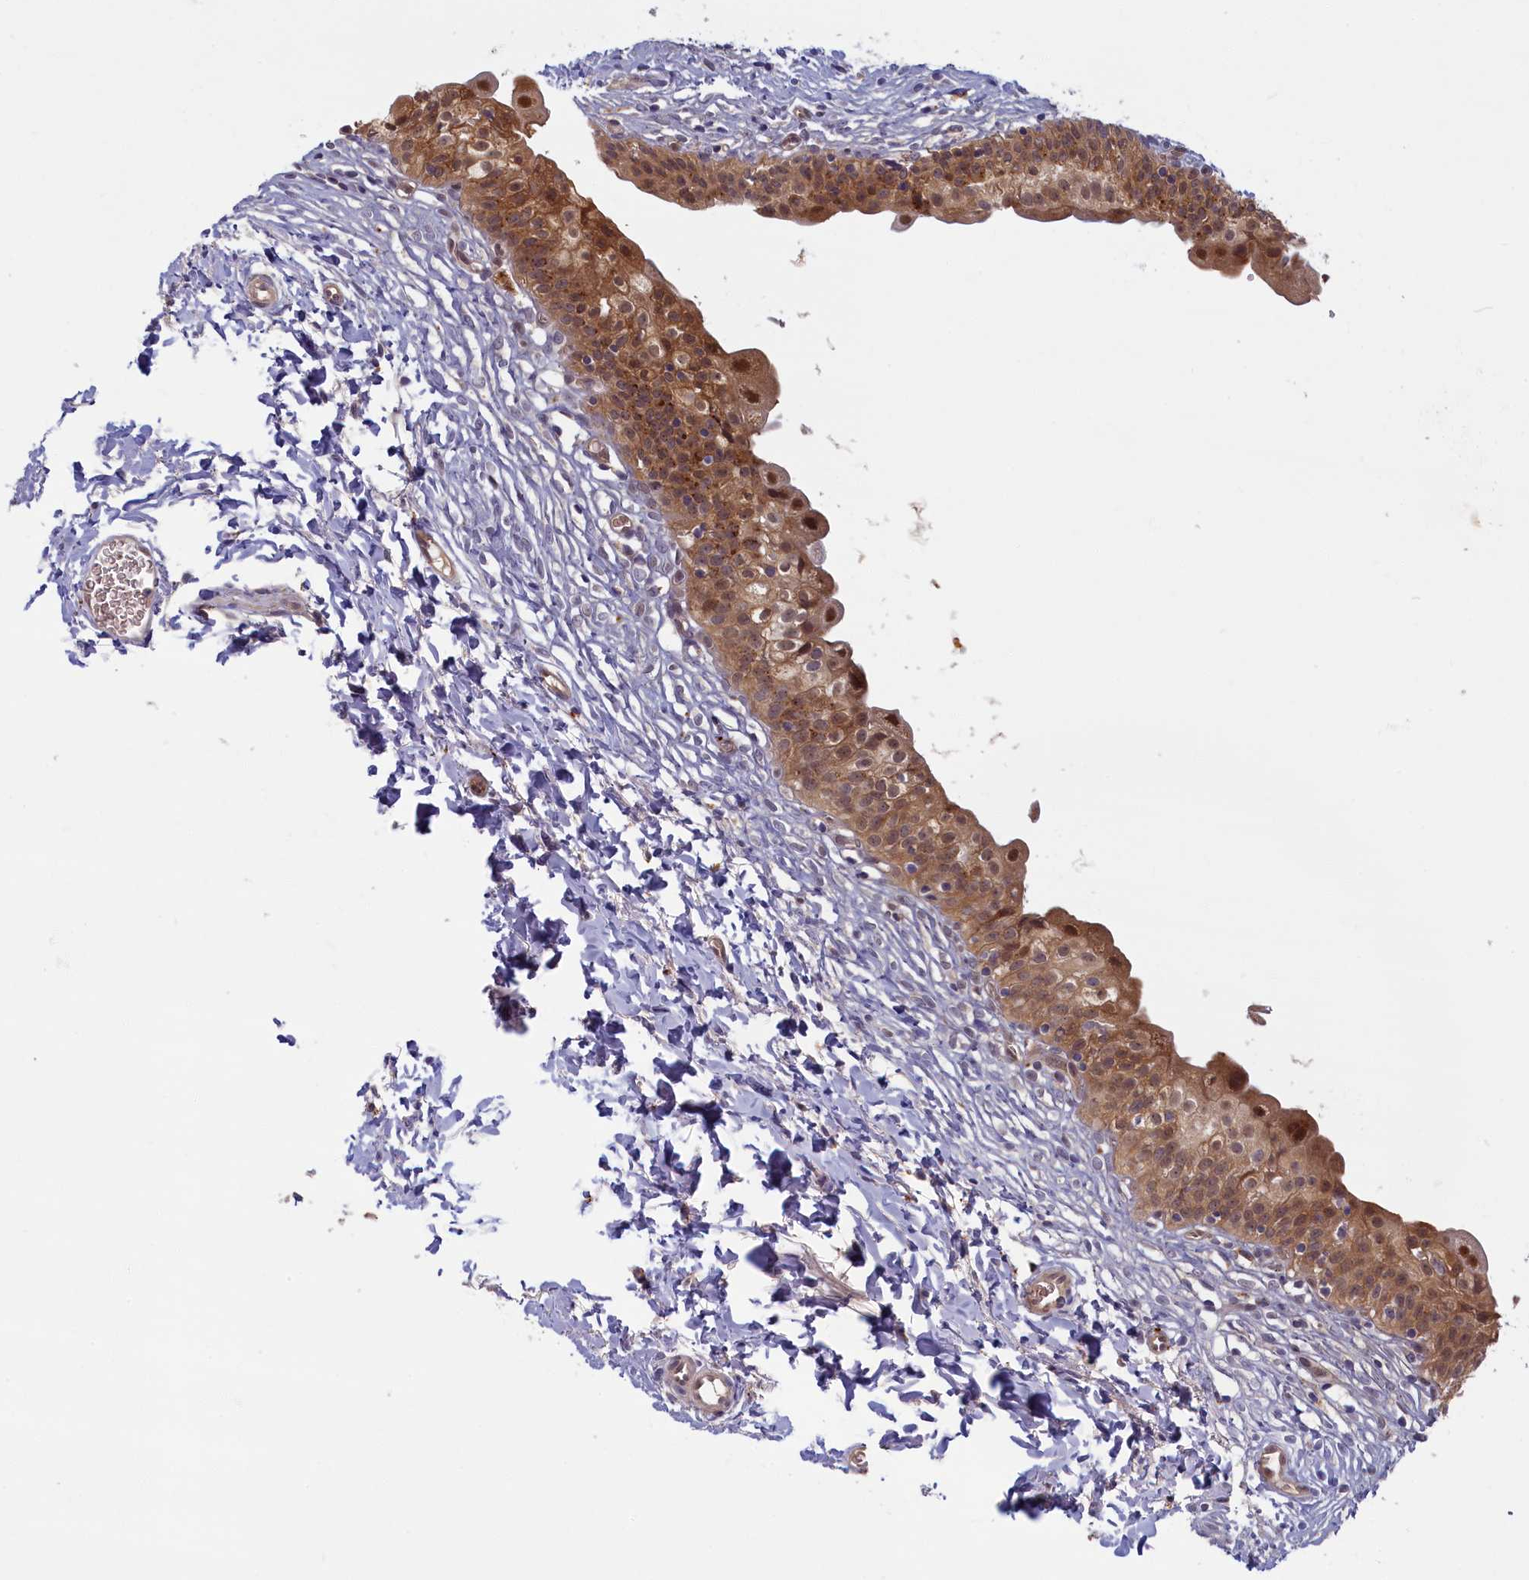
{"staining": {"intensity": "moderate", "quantity": ">75%", "location": "cytoplasmic/membranous,nuclear"}, "tissue": "urinary bladder", "cell_type": "Urothelial cells", "image_type": "normal", "snomed": [{"axis": "morphology", "description": "Normal tissue, NOS"}, {"axis": "topography", "description": "Urinary bladder"}], "caption": "Protein staining exhibits moderate cytoplasmic/membranous,nuclear staining in about >75% of urothelial cells in benign urinary bladder.", "gene": "FCSK", "patient": {"sex": "male", "age": 55}}